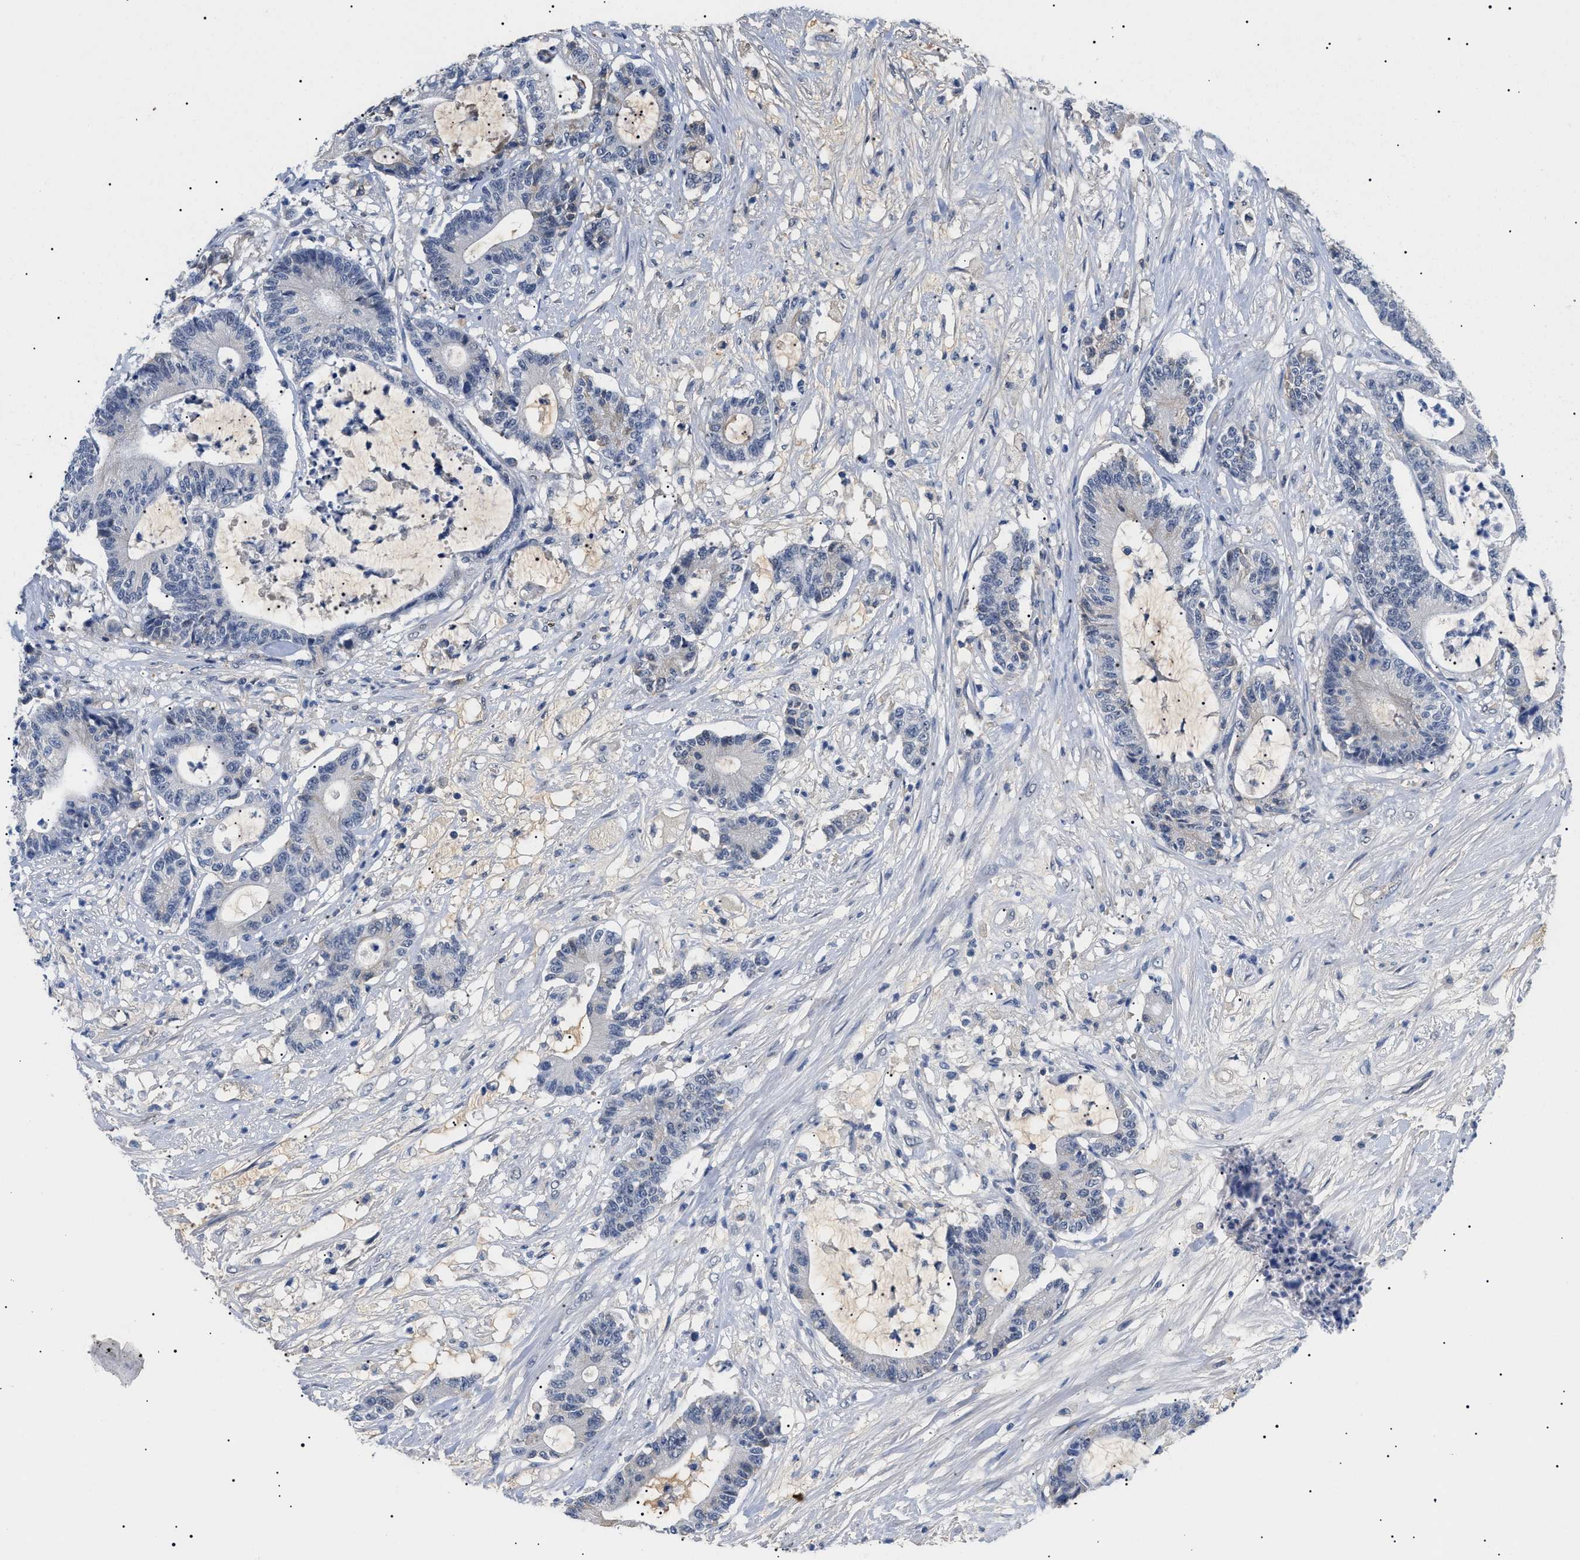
{"staining": {"intensity": "negative", "quantity": "none", "location": "none"}, "tissue": "colorectal cancer", "cell_type": "Tumor cells", "image_type": "cancer", "snomed": [{"axis": "morphology", "description": "Adenocarcinoma, NOS"}, {"axis": "topography", "description": "Colon"}], "caption": "DAB (3,3'-diaminobenzidine) immunohistochemical staining of human adenocarcinoma (colorectal) demonstrates no significant expression in tumor cells.", "gene": "PRRT2", "patient": {"sex": "female", "age": 84}}